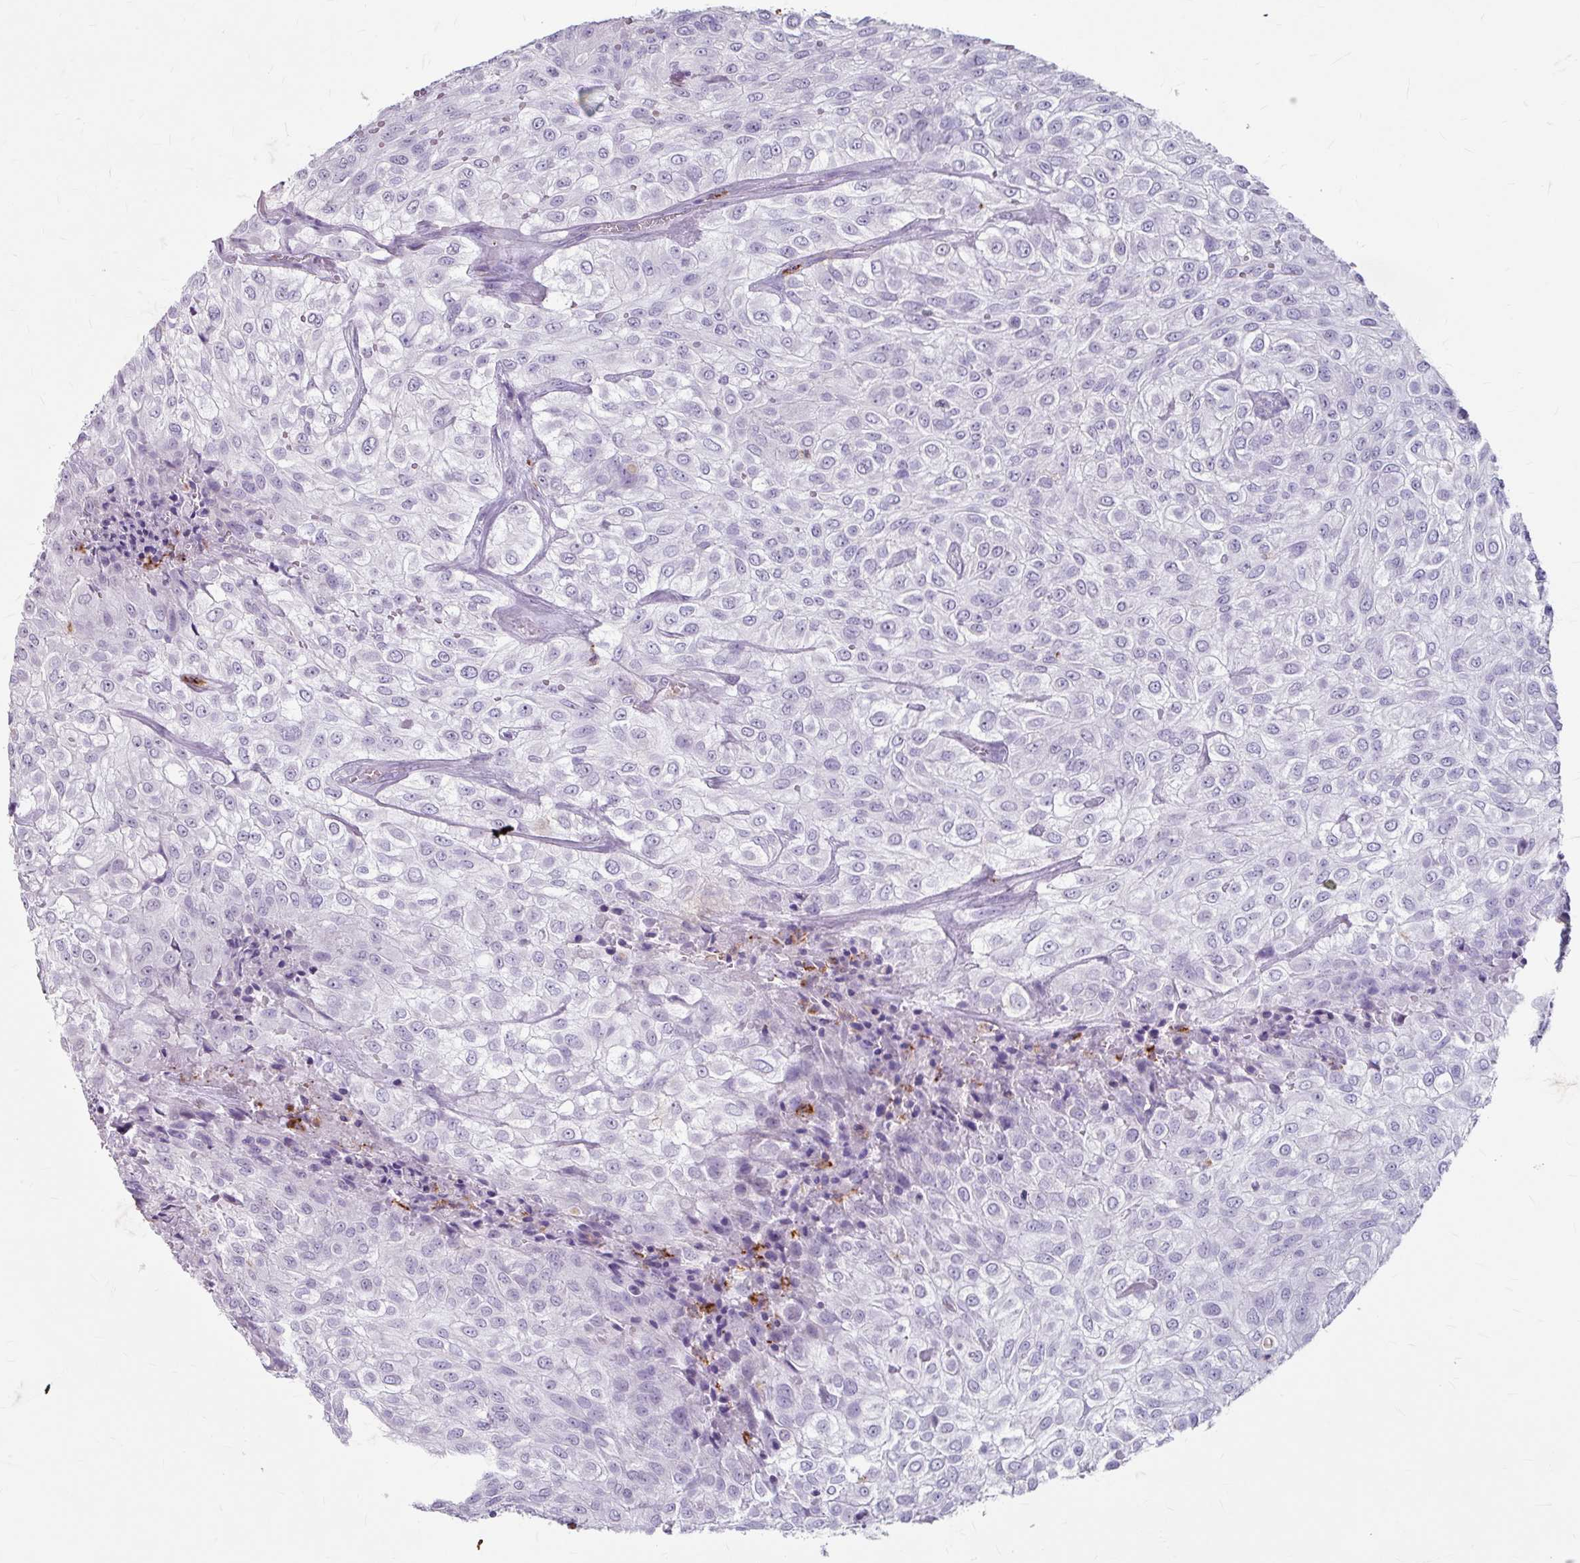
{"staining": {"intensity": "negative", "quantity": "none", "location": "none"}, "tissue": "urothelial cancer", "cell_type": "Tumor cells", "image_type": "cancer", "snomed": [{"axis": "morphology", "description": "Urothelial carcinoma, High grade"}, {"axis": "topography", "description": "Urinary bladder"}], "caption": "DAB immunohistochemical staining of urothelial cancer shows no significant positivity in tumor cells.", "gene": "ANKRD1", "patient": {"sex": "male", "age": 56}}